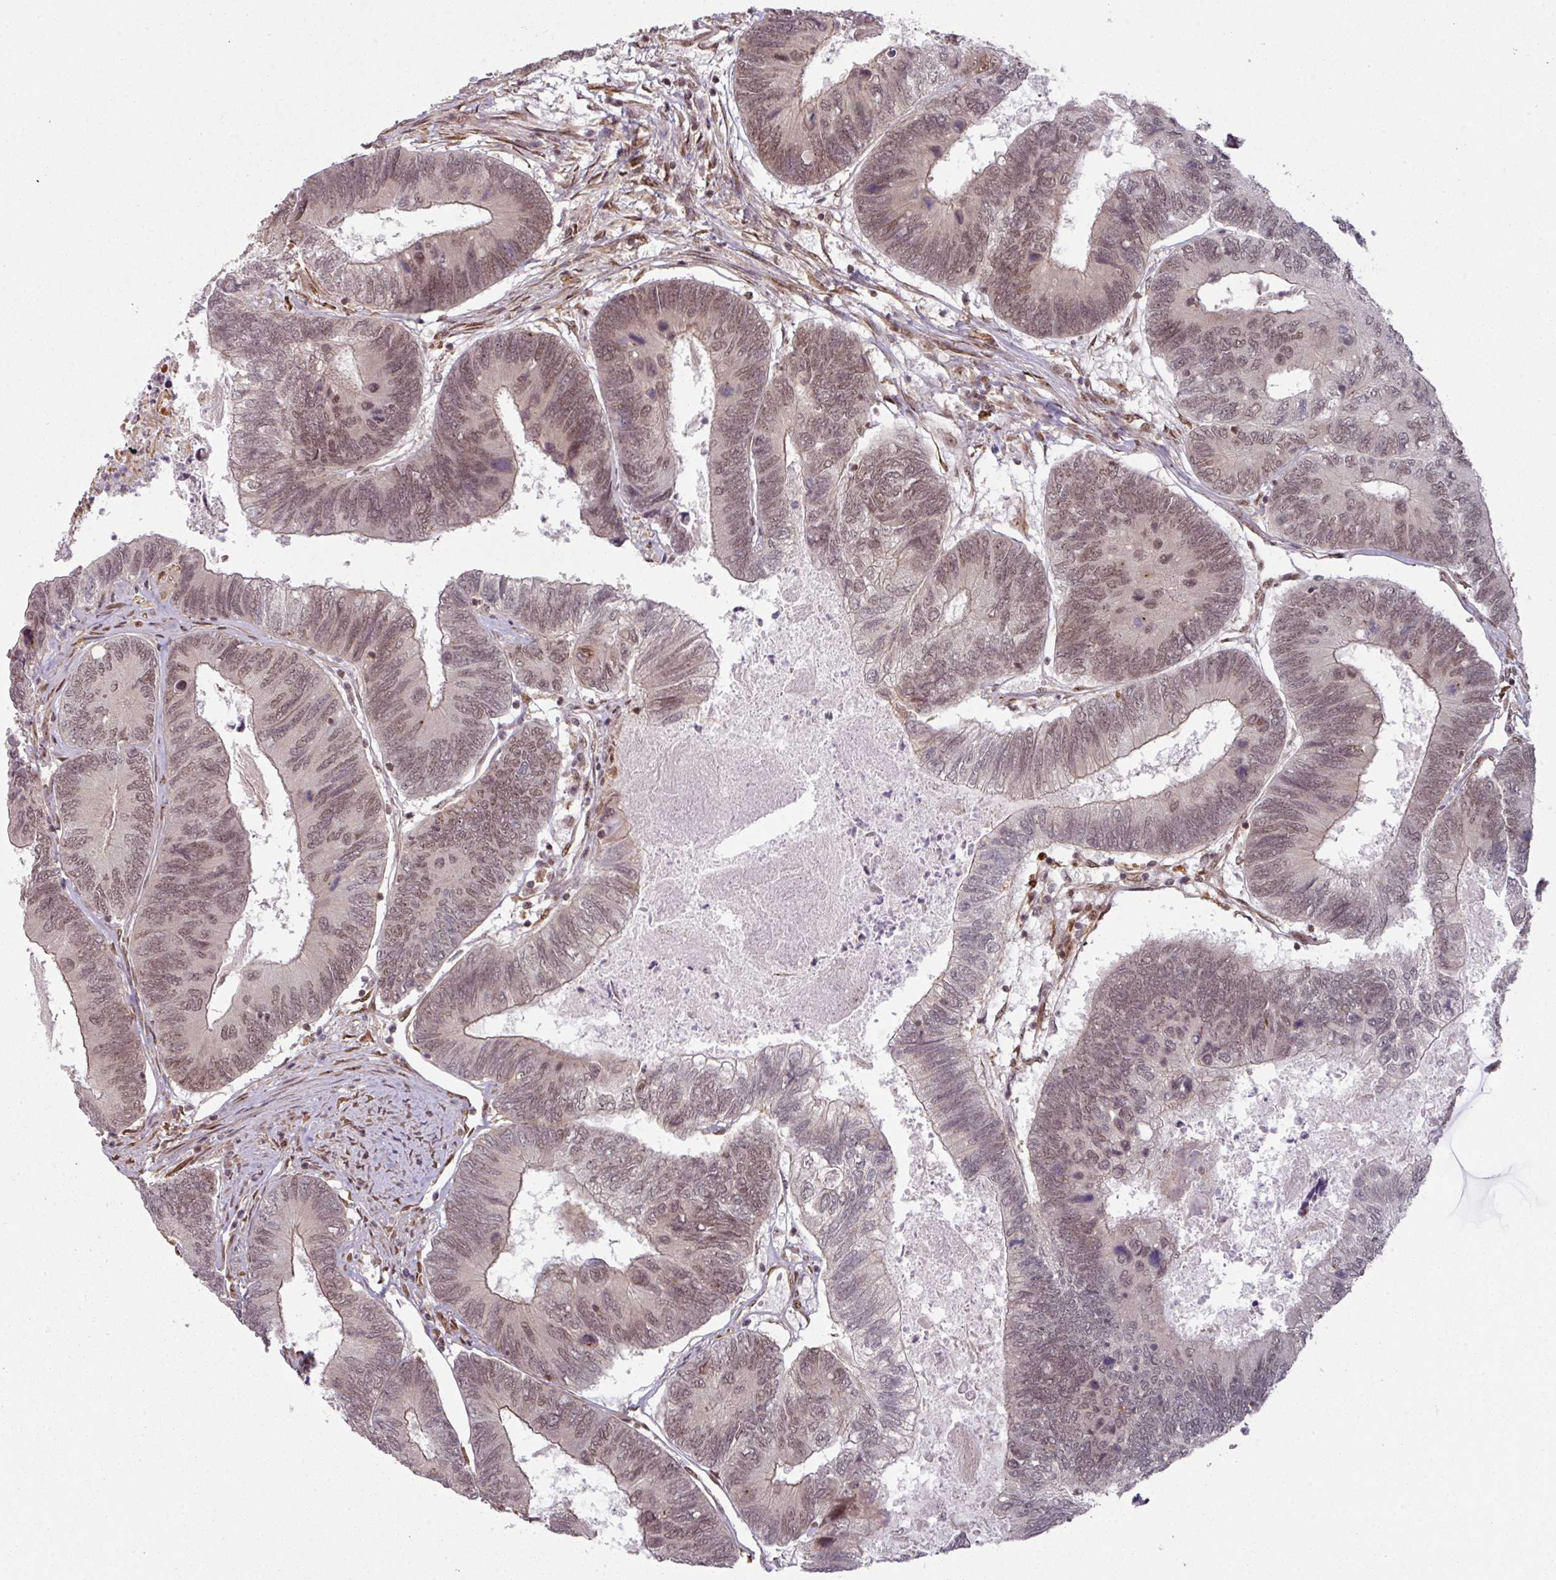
{"staining": {"intensity": "weak", "quantity": ">75%", "location": "cytoplasmic/membranous,nuclear"}, "tissue": "colorectal cancer", "cell_type": "Tumor cells", "image_type": "cancer", "snomed": [{"axis": "morphology", "description": "Adenocarcinoma, NOS"}, {"axis": "topography", "description": "Colon"}], "caption": "Protein expression analysis of human adenocarcinoma (colorectal) reveals weak cytoplasmic/membranous and nuclear expression in approximately >75% of tumor cells. Immunohistochemistry stains the protein in brown and the nuclei are stained blue.", "gene": "SIK3", "patient": {"sex": "female", "age": 67}}